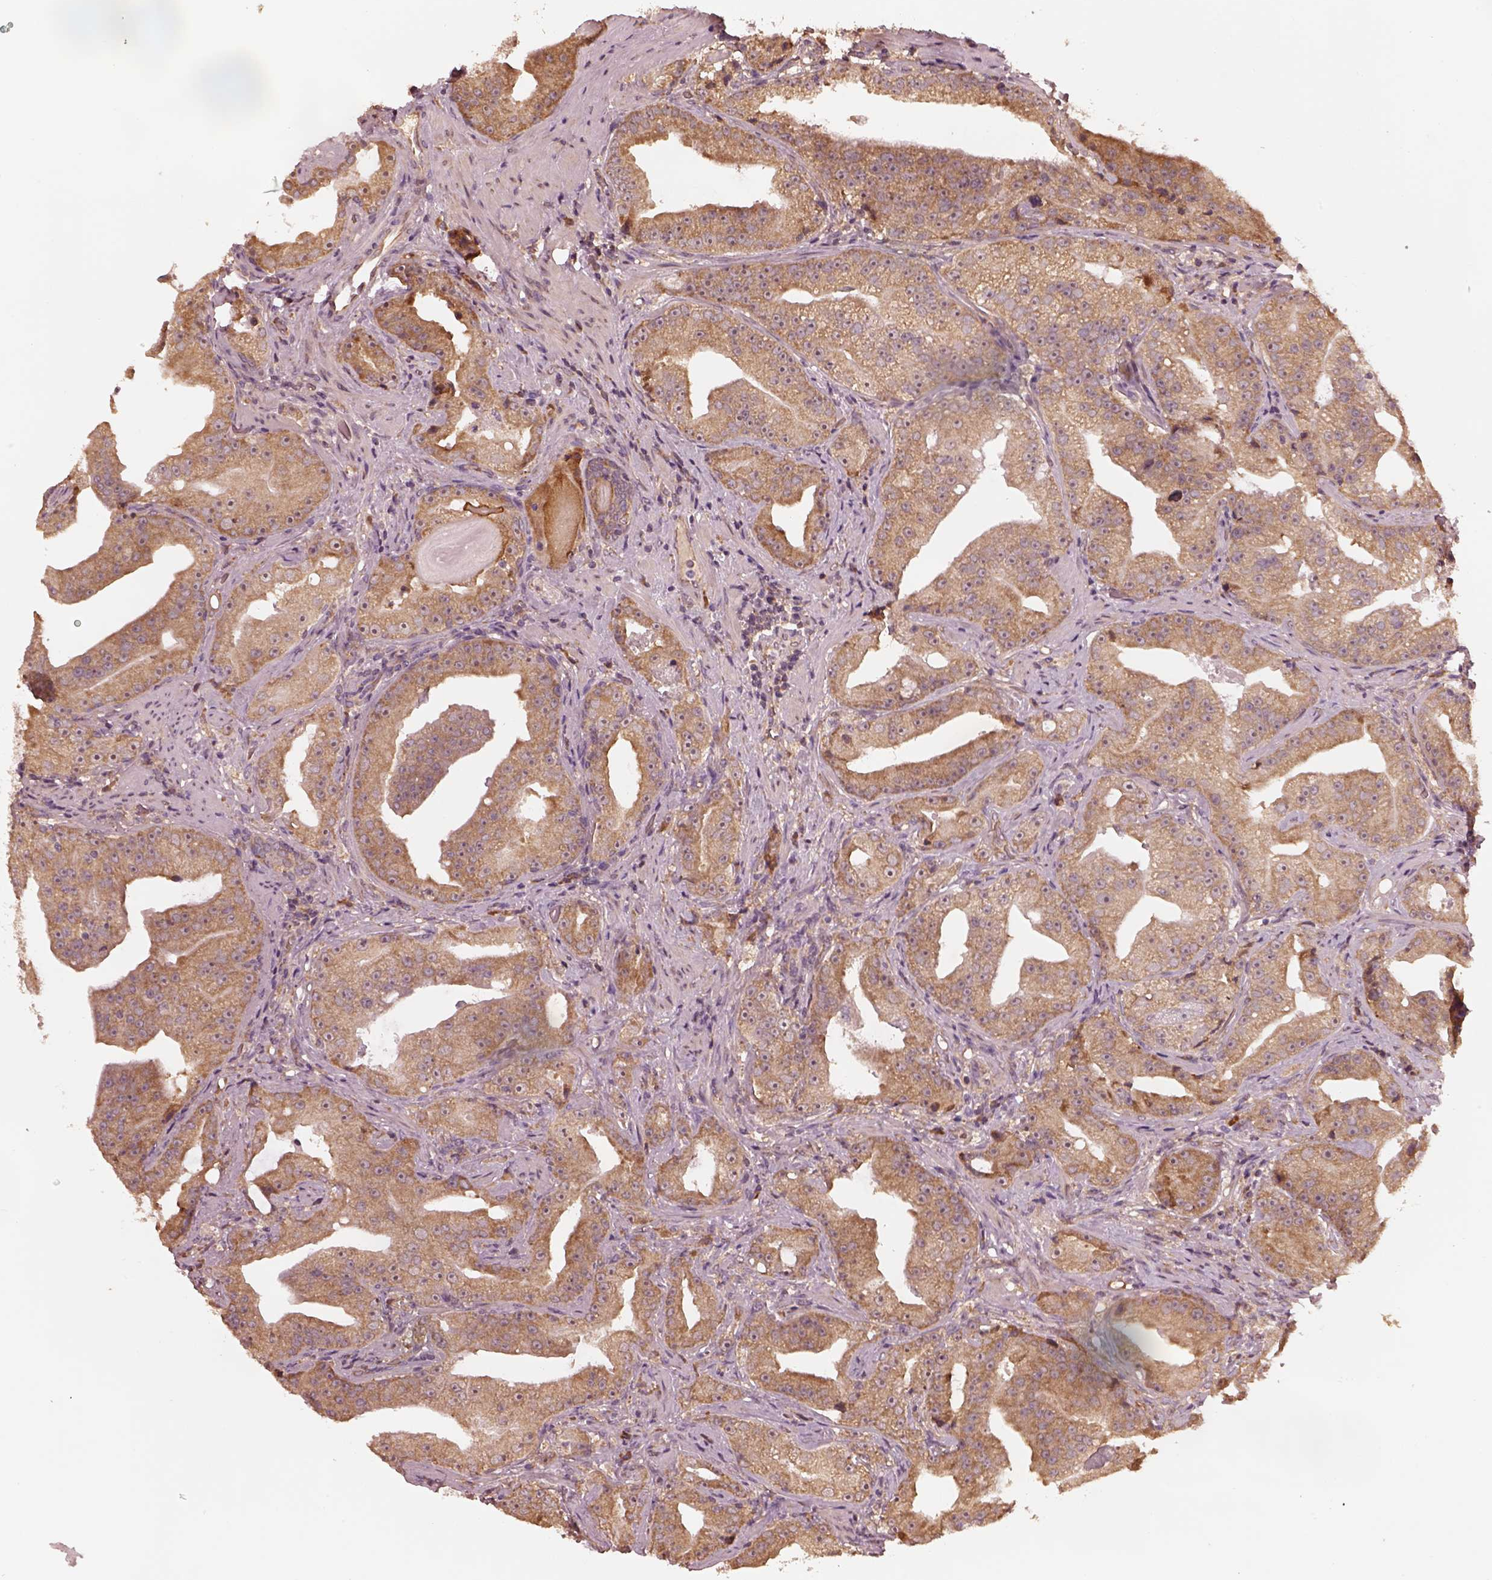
{"staining": {"intensity": "moderate", "quantity": ">75%", "location": "cytoplasmic/membranous"}, "tissue": "prostate cancer", "cell_type": "Tumor cells", "image_type": "cancer", "snomed": [{"axis": "morphology", "description": "Adenocarcinoma, Low grade"}, {"axis": "topography", "description": "Prostate"}], "caption": "DAB (3,3'-diaminobenzidine) immunohistochemical staining of human low-grade adenocarcinoma (prostate) demonstrates moderate cytoplasmic/membranous protein staining in about >75% of tumor cells. (DAB (3,3'-diaminobenzidine) = brown stain, brightfield microscopy at high magnification).", "gene": "RPS5", "patient": {"sex": "male", "age": 62}}